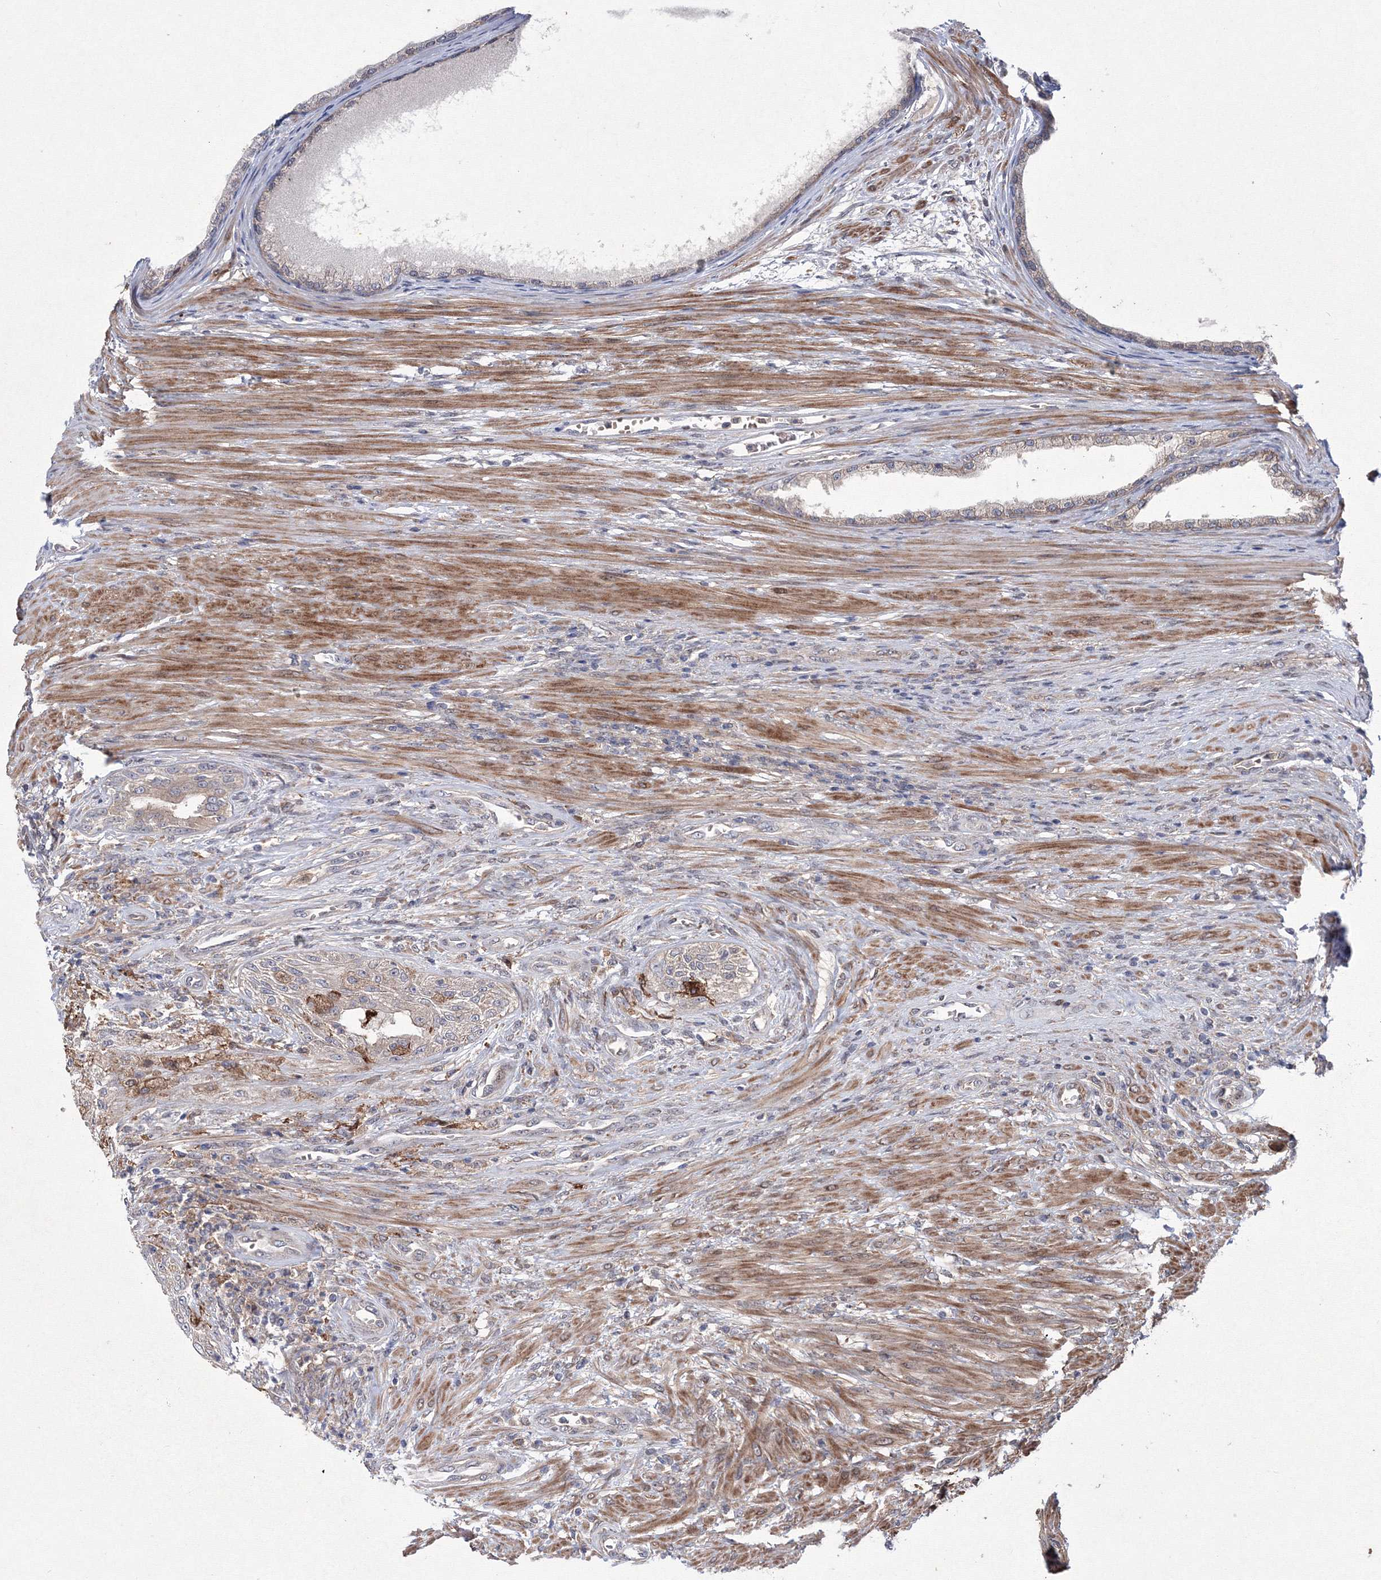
{"staining": {"intensity": "weak", "quantity": "<25%", "location": "cytoplasmic/membranous"}, "tissue": "prostate cancer", "cell_type": "Tumor cells", "image_type": "cancer", "snomed": [{"axis": "morphology", "description": "Normal tissue, NOS"}, {"axis": "morphology", "description": "Adenocarcinoma, Low grade"}, {"axis": "topography", "description": "Prostate"}, {"axis": "topography", "description": "Peripheral nerve tissue"}], "caption": "IHC histopathology image of human prostate cancer (adenocarcinoma (low-grade)) stained for a protein (brown), which reveals no positivity in tumor cells.", "gene": "RANBP3L", "patient": {"sex": "male", "age": 71}}